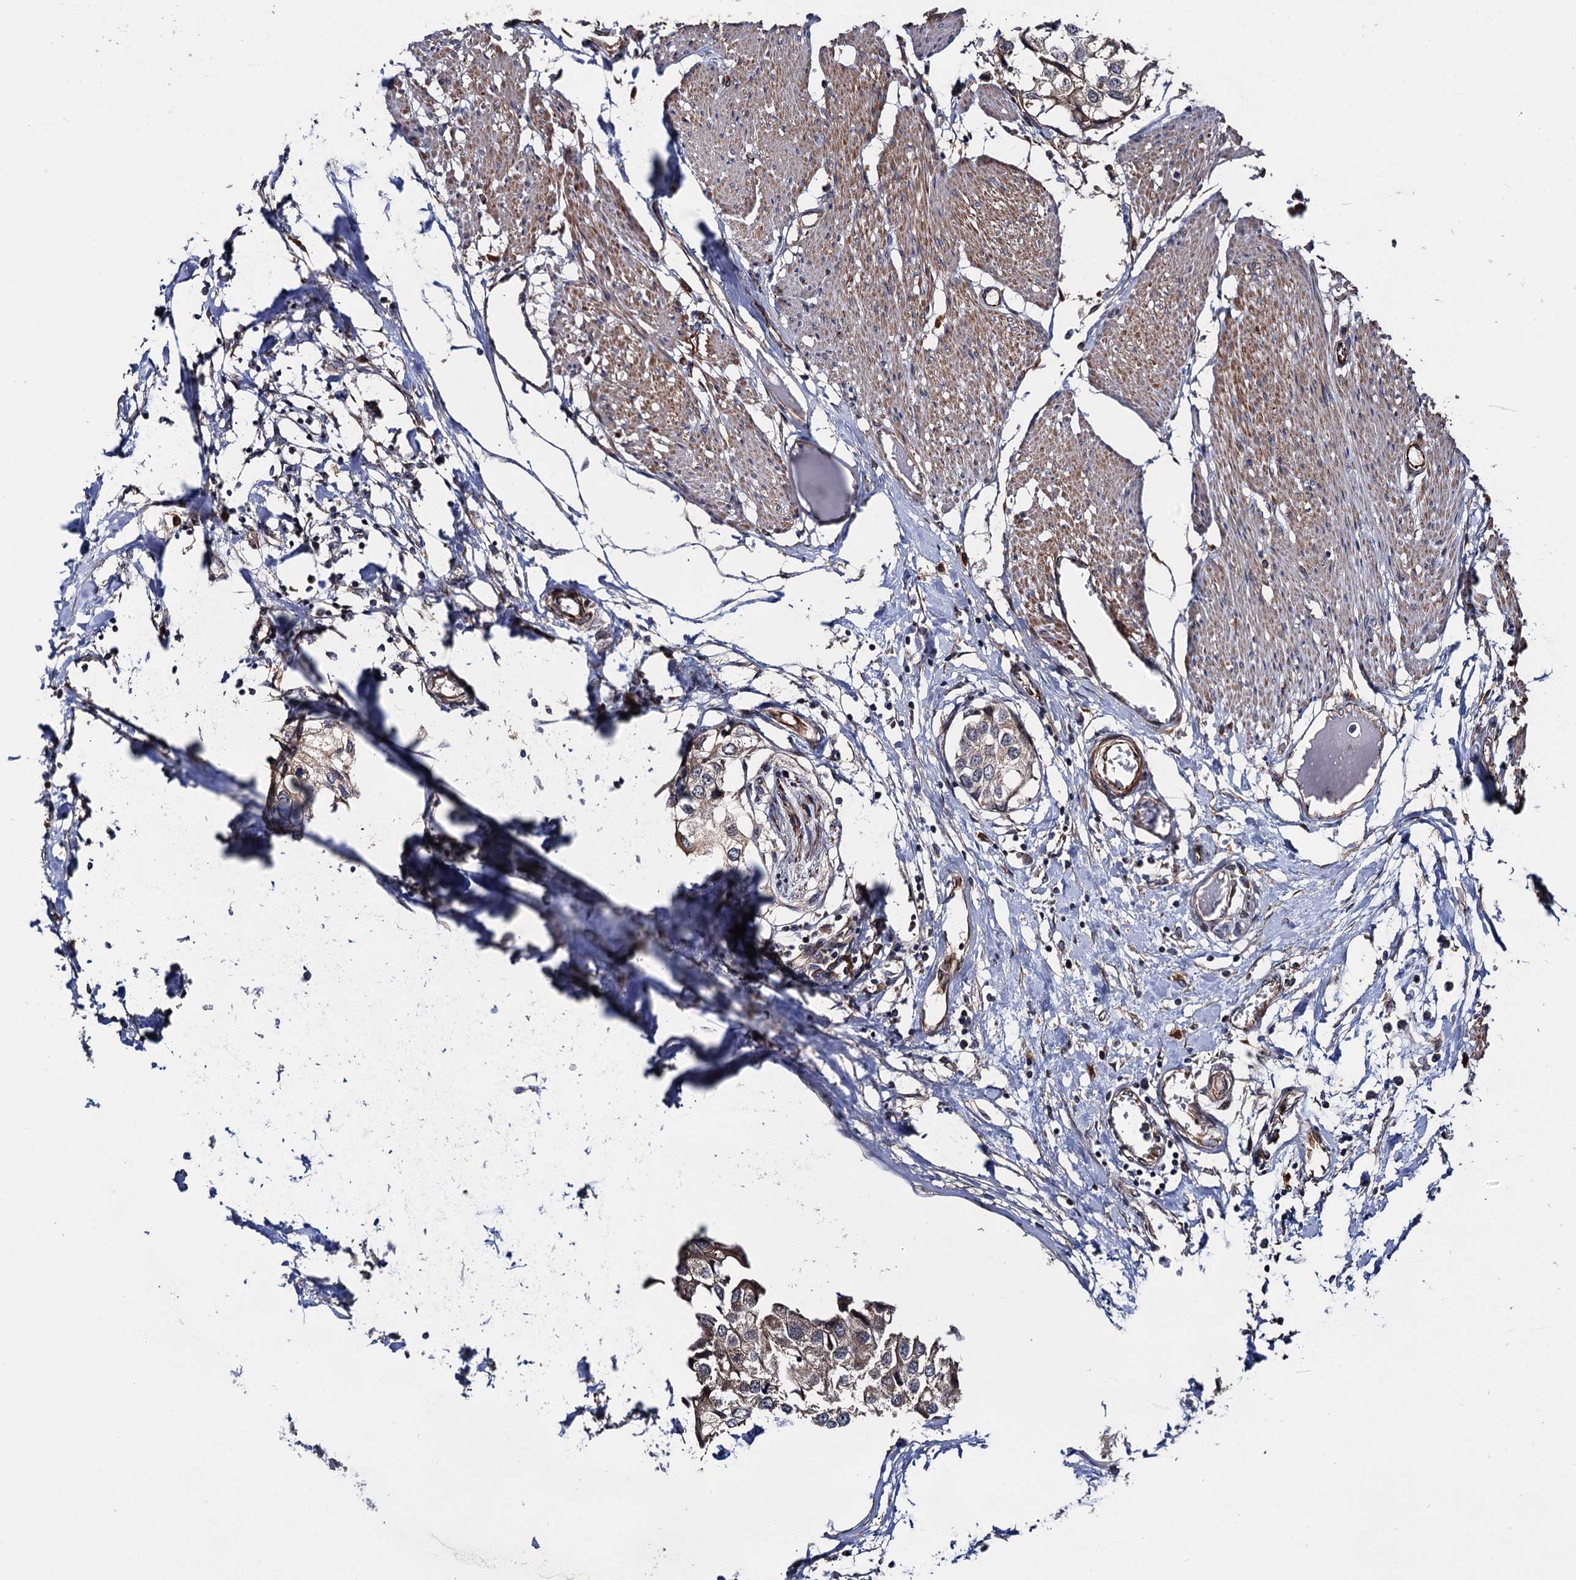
{"staining": {"intensity": "weak", "quantity": "25%-75%", "location": "cytoplasmic/membranous"}, "tissue": "urothelial cancer", "cell_type": "Tumor cells", "image_type": "cancer", "snomed": [{"axis": "morphology", "description": "Urothelial carcinoma, High grade"}, {"axis": "topography", "description": "Urinary bladder"}], "caption": "A photomicrograph of human urothelial cancer stained for a protein shows weak cytoplasmic/membranous brown staining in tumor cells. (DAB (3,3'-diaminobenzidine) IHC, brown staining for protein, blue staining for nuclei).", "gene": "FSIP1", "patient": {"sex": "male", "age": 64}}